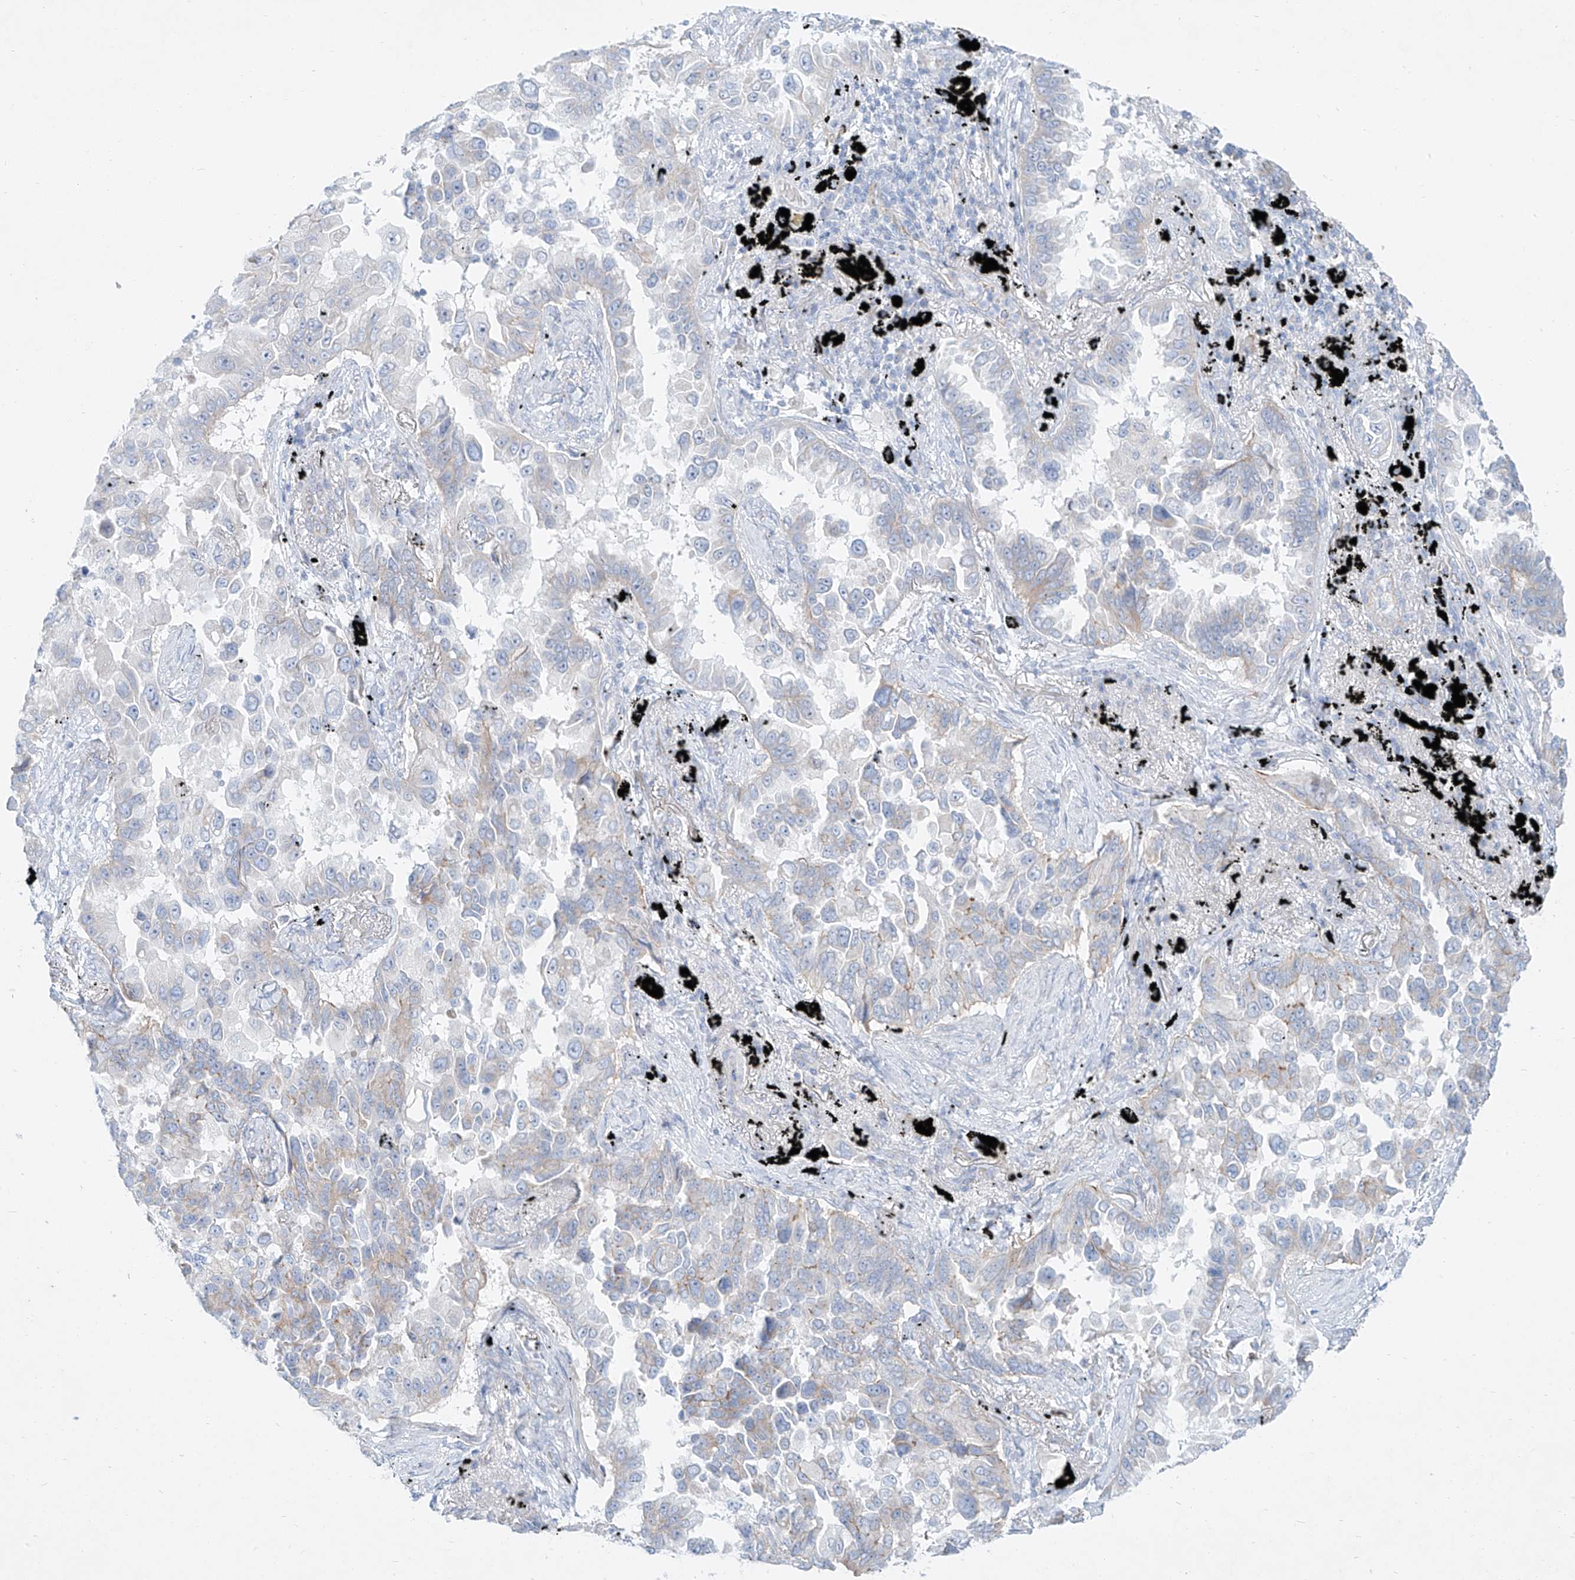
{"staining": {"intensity": "negative", "quantity": "none", "location": "none"}, "tissue": "lung cancer", "cell_type": "Tumor cells", "image_type": "cancer", "snomed": [{"axis": "morphology", "description": "Adenocarcinoma, NOS"}, {"axis": "topography", "description": "Lung"}], "caption": "Lung cancer (adenocarcinoma) stained for a protein using IHC displays no expression tumor cells.", "gene": "AJM1", "patient": {"sex": "female", "age": 67}}